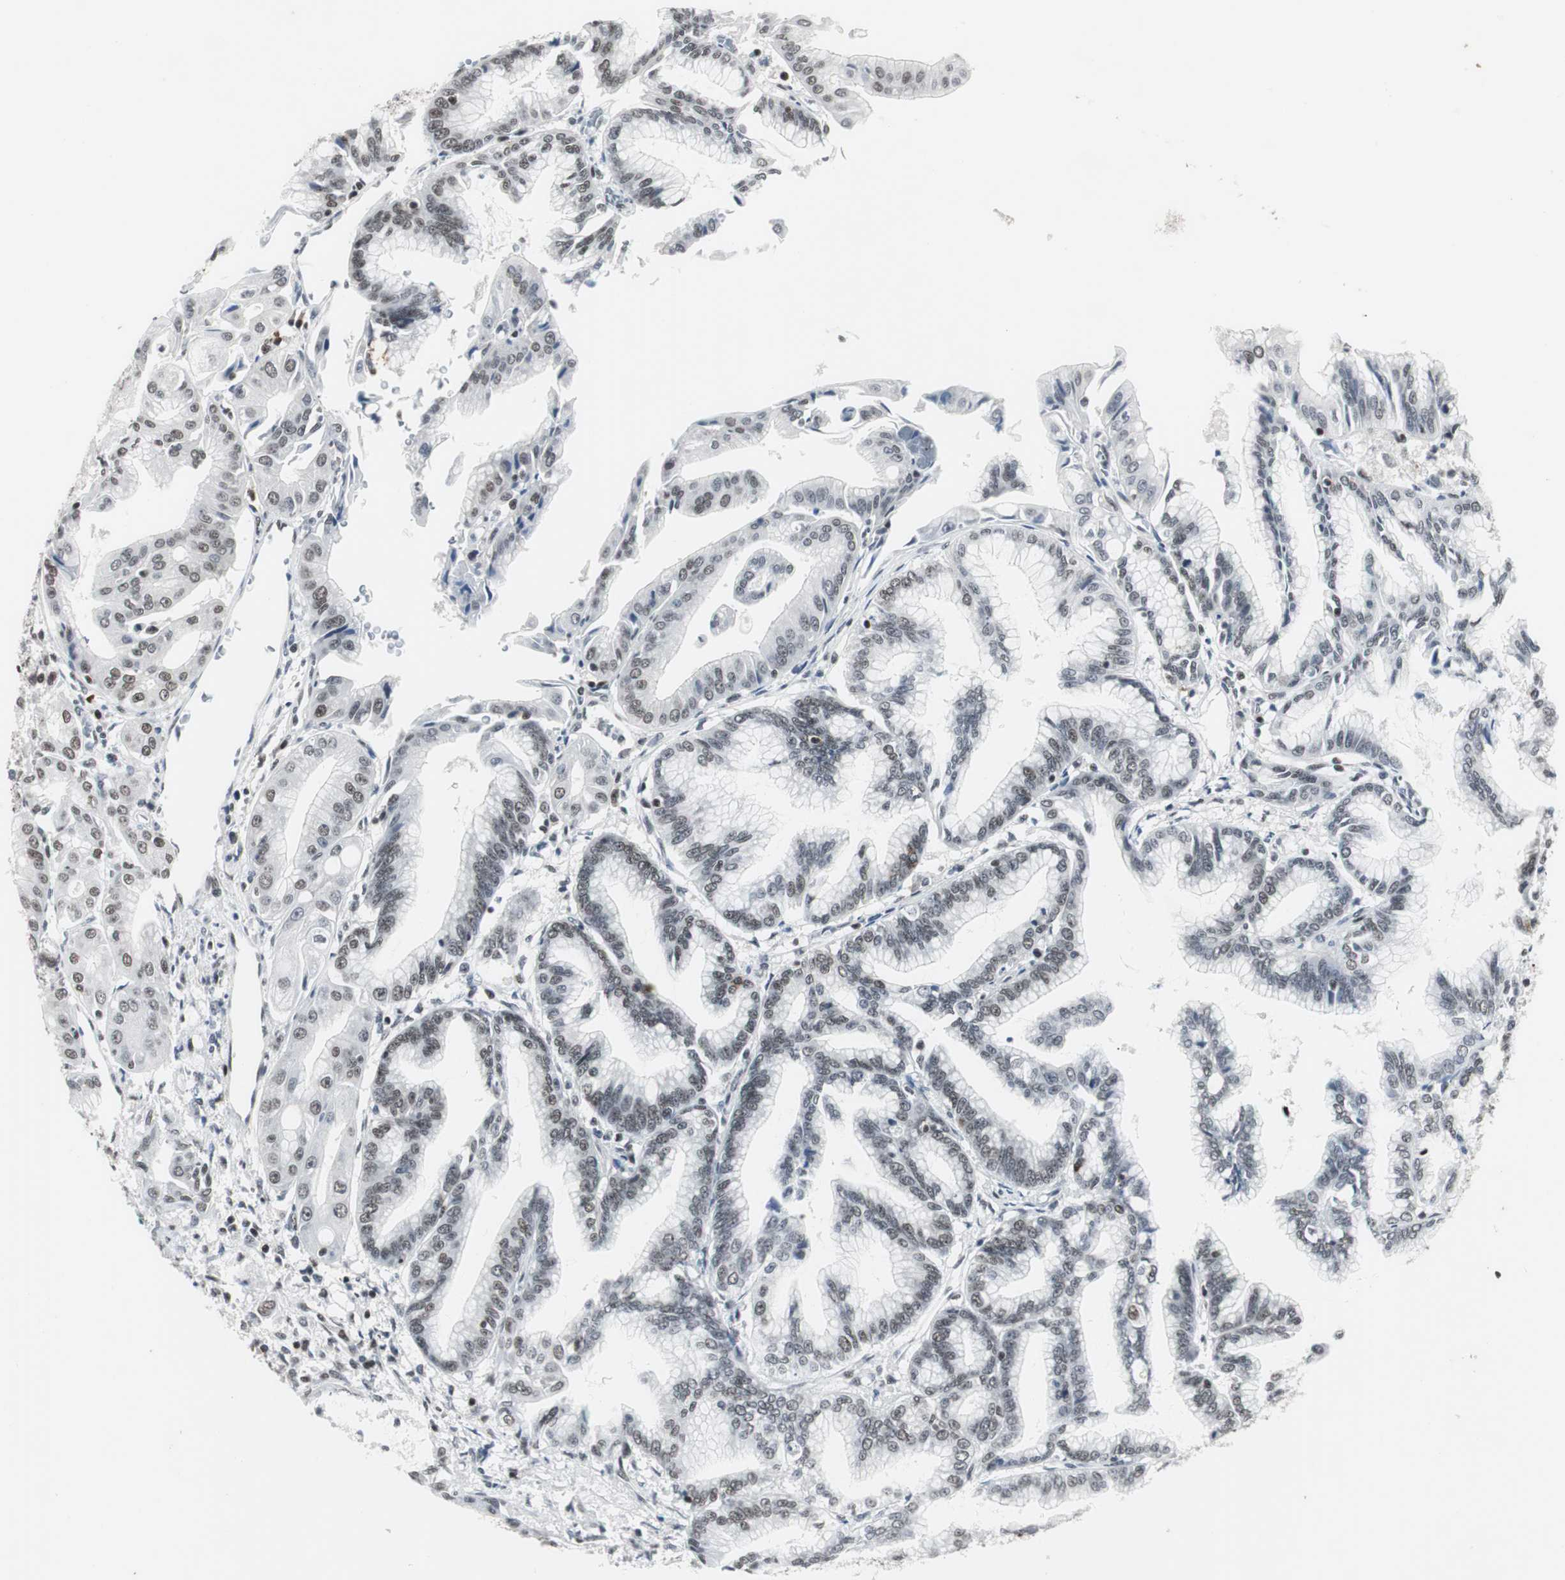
{"staining": {"intensity": "weak", "quantity": "25%-75%", "location": "nuclear"}, "tissue": "pancreatic cancer", "cell_type": "Tumor cells", "image_type": "cancer", "snomed": [{"axis": "morphology", "description": "Adenocarcinoma, NOS"}, {"axis": "topography", "description": "Pancreas"}], "caption": "DAB immunohistochemical staining of pancreatic cancer demonstrates weak nuclear protein positivity in approximately 25%-75% of tumor cells.", "gene": "RAD9A", "patient": {"sex": "female", "age": 64}}